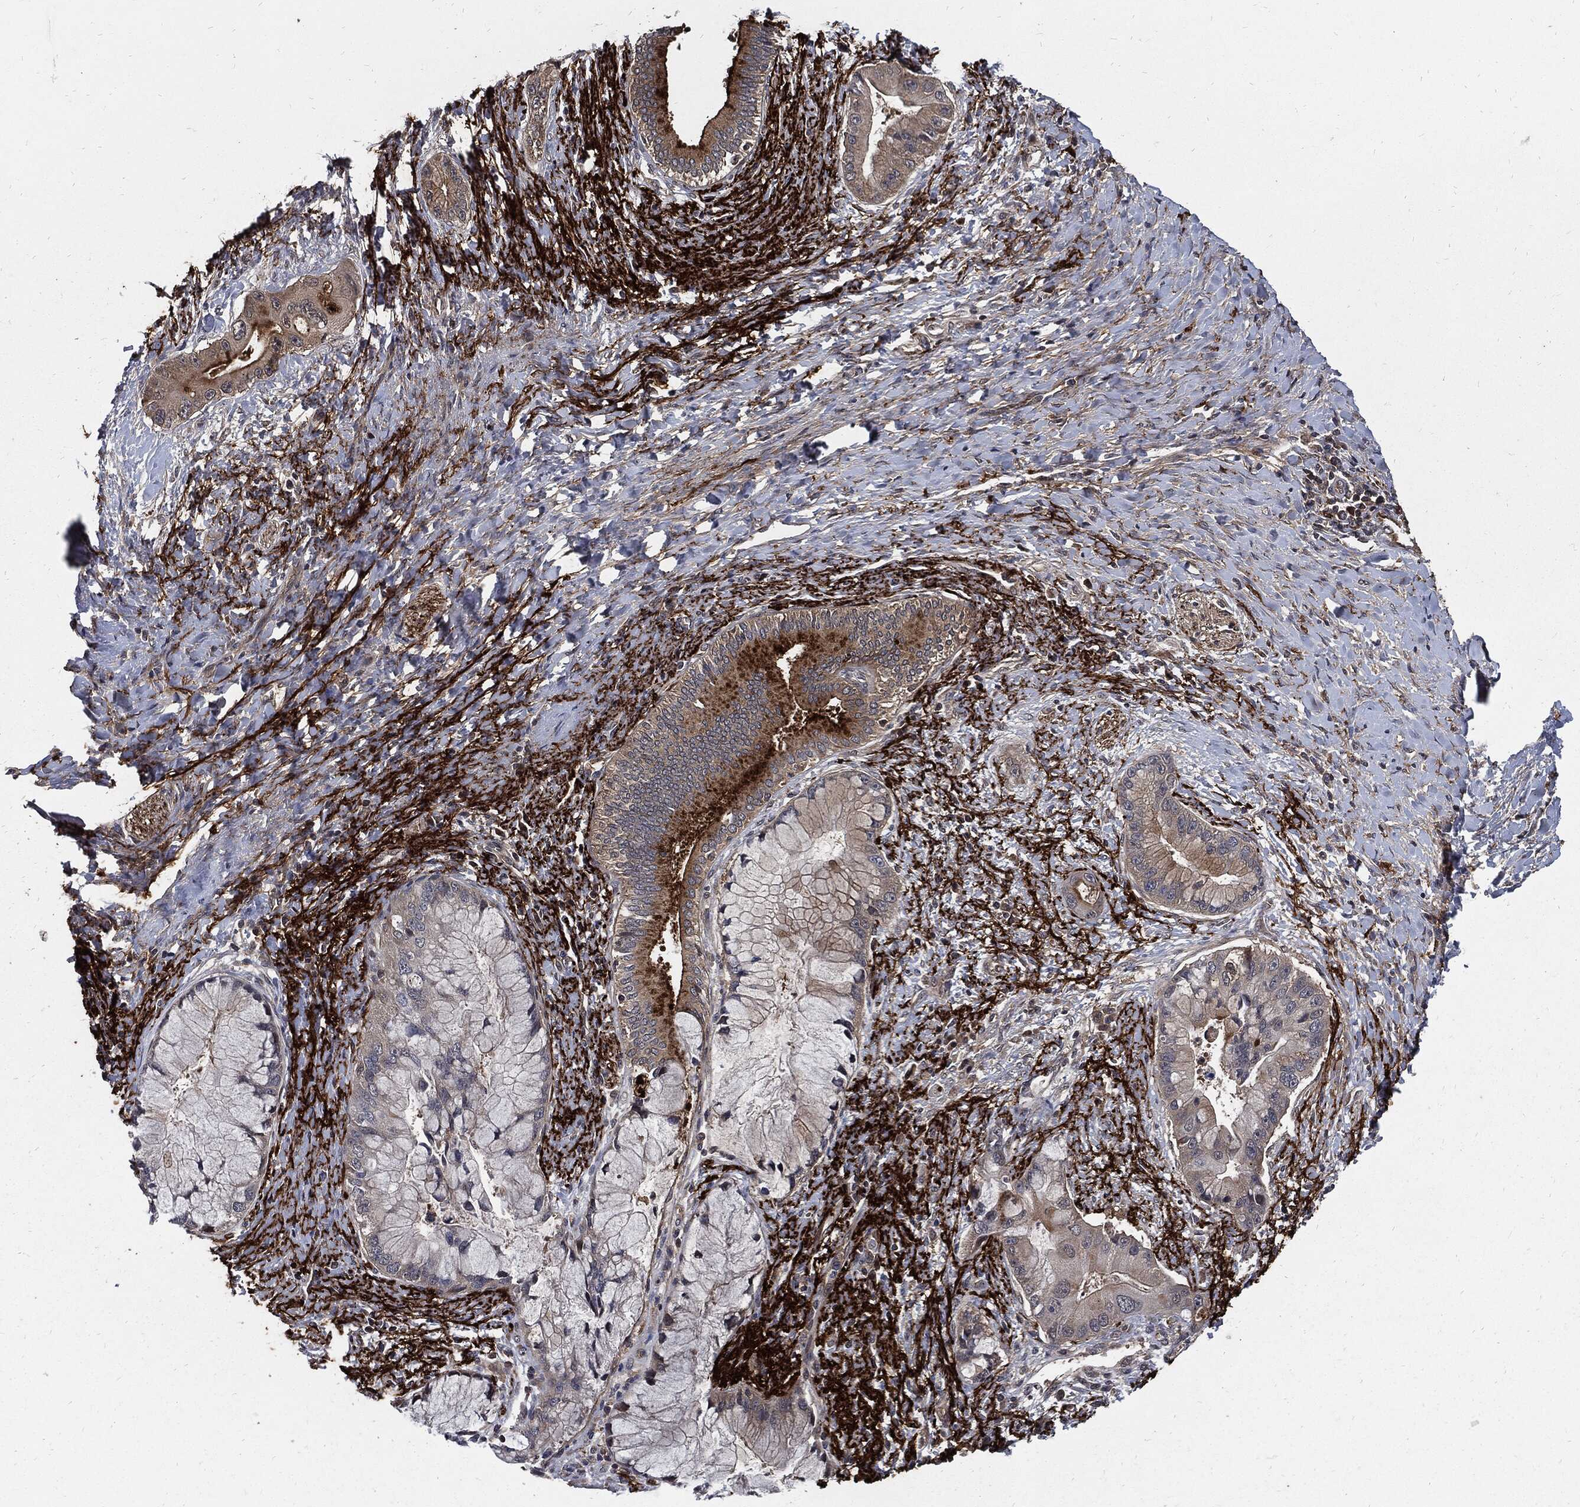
{"staining": {"intensity": "strong", "quantity": "25%-75%", "location": "cytoplasmic/membranous"}, "tissue": "liver cancer", "cell_type": "Tumor cells", "image_type": "cancer", "snomed": [{"axis": "morphology", "description": "Normal tissue, NOS"}, {"axis": "morphology", "description": "Cholangiocarcinoma"}, {"axis": "topography", "description": "Liver"}, {"axis": "topography", "description": "Peripheral nerve tissue"}], "caption": "Immunohistochemical staining of human liver cancer displays high levels of strong cytoplasmic/membranous protein staining in approximately 25%-75% of tumor cells. Immunohistochemistry (ihc) stains the protein in brown and the nuclei are stained blue.", "gene": "CLU", "patient": {"sex": "male", "age": 50}}